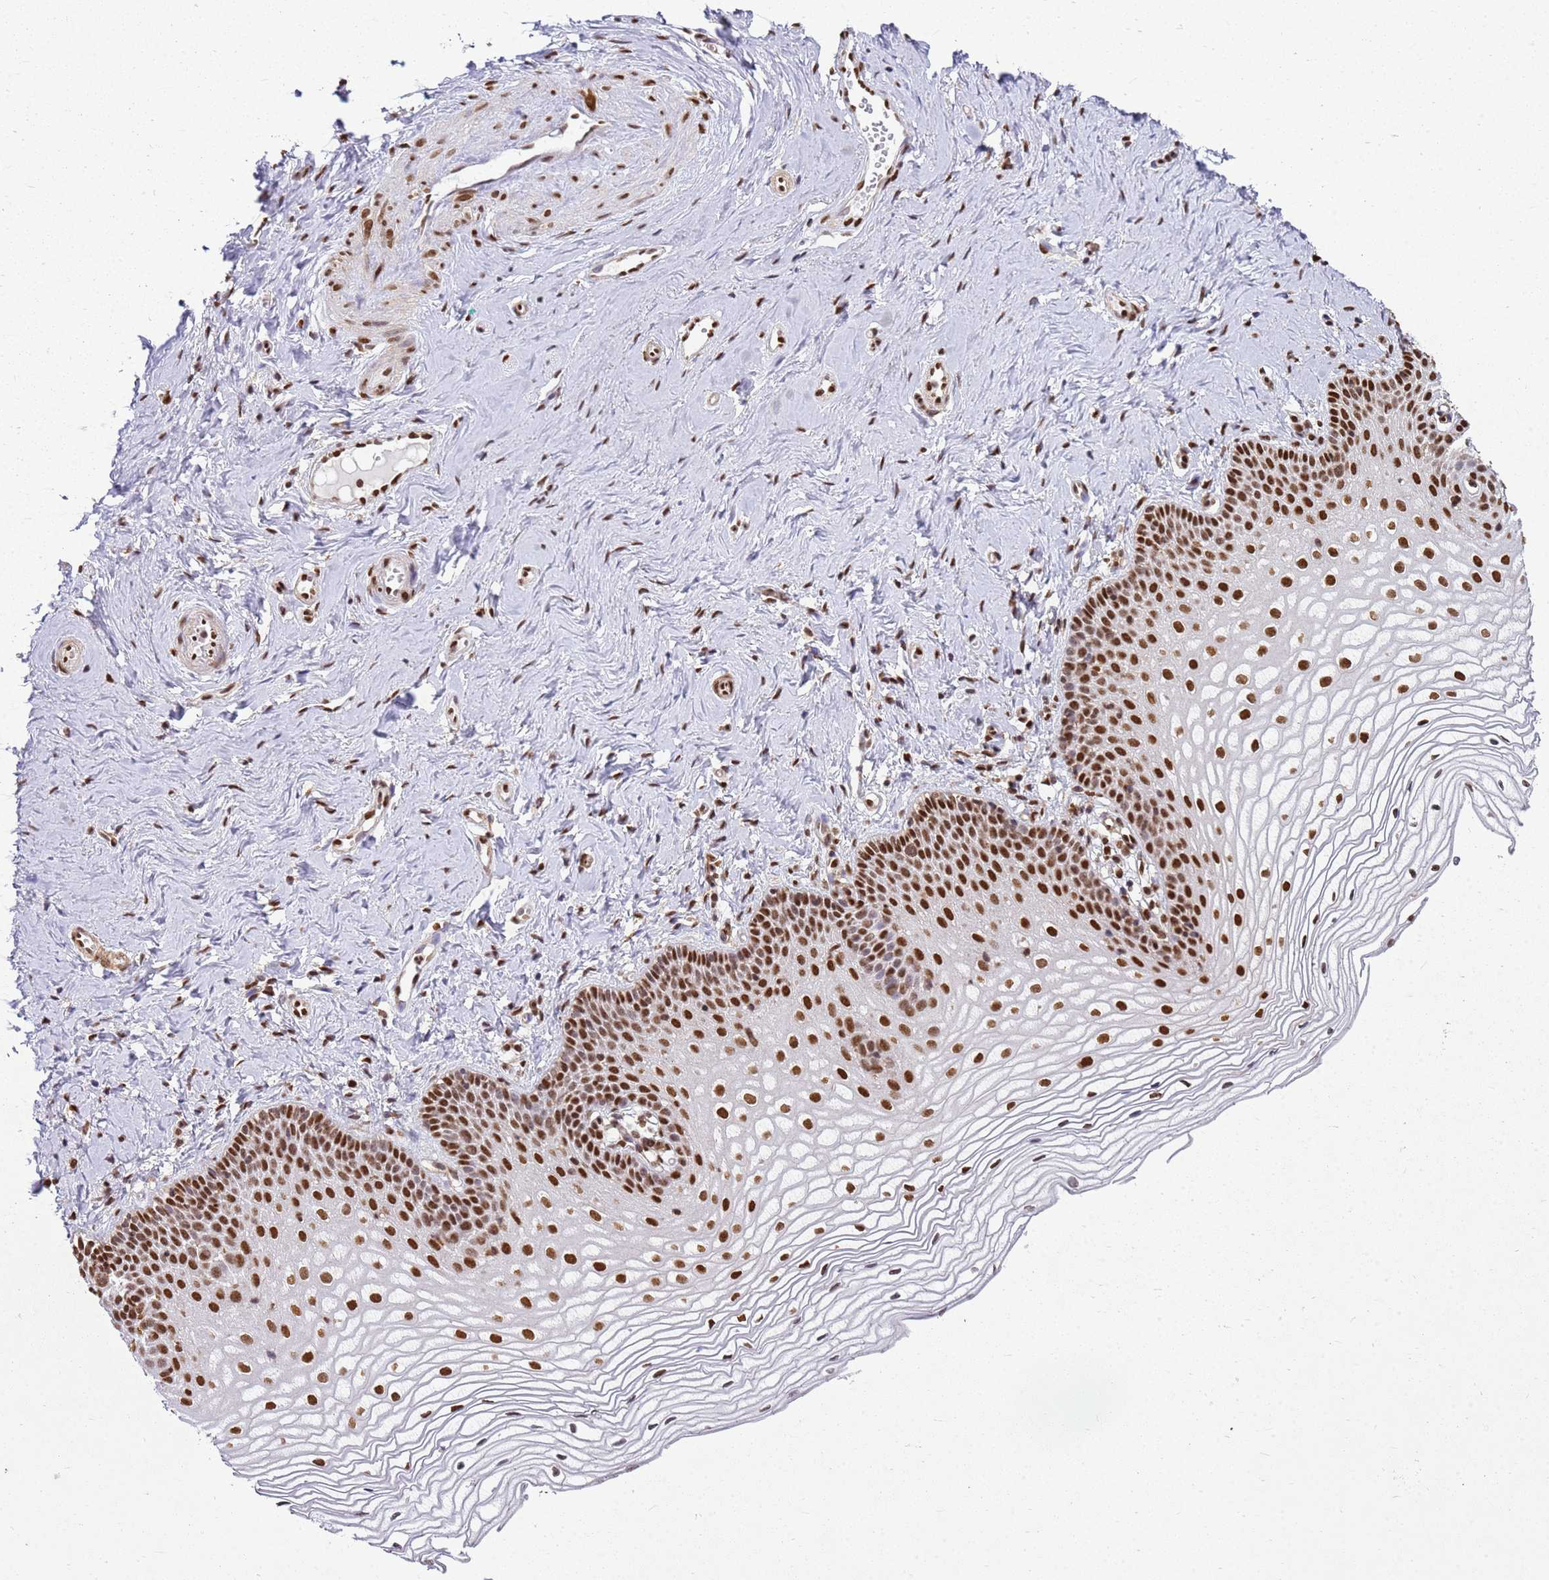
{"staining": {"intensity": "strong", "quantity": ">75%", "location": "nuclear"}, "tissue": "vagina", "cell_type": "Squamous epithelial cells", "image_type": "normal", "snomed": [{"axis": "morphology", "description": "Normal tissue, NOS"}, {"axis": "topography", "description": "Vagina"}], "caption": "A brown stain shows strong nuclear expression of a protein in squamous epithelial cells of unremarkable human vagina.", "gene": "APEX1", "patient": {"sex": "female", "age": 56}}